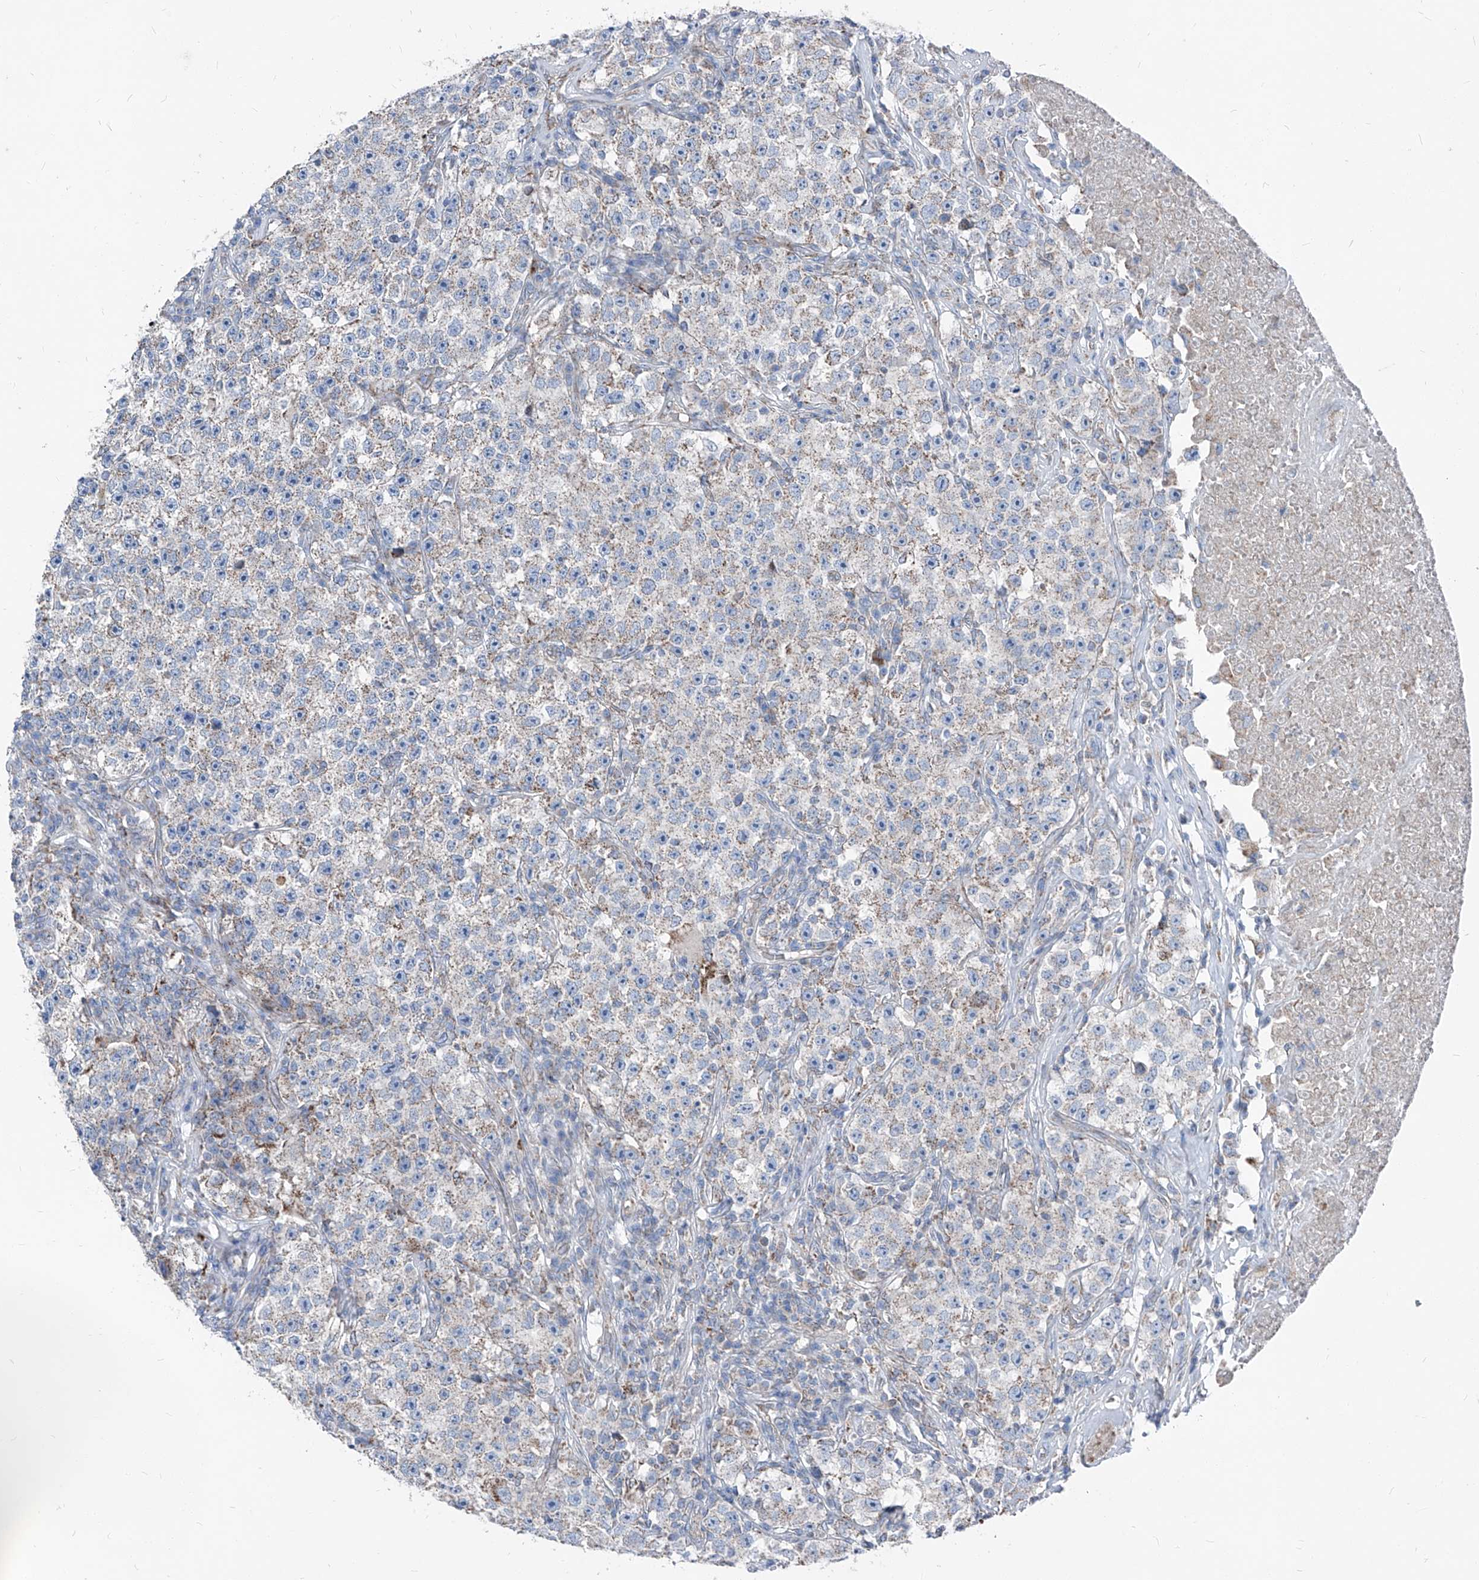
{"staining": {"intensity": "weak", "quantity": "25%-75%", "location": "cytoplasmic/membranous"}, "tissue": "testis cancer", "cell_type": "Tumor cells", "image_type": "cancer", "snomed": [{"axis": "morphology", "description": "Seminoma, NOS"}, {"axis": "topography", "description": "Testis"}], "caption": "An image showing weak cytoplasmic/membranous staining in approximately 25%-75% of tumor cells in testis seminoma, as visualized by brown immunohistochemical staining.", "gene": "AGPS", "patient": {"sex": "male", "age": 22}}